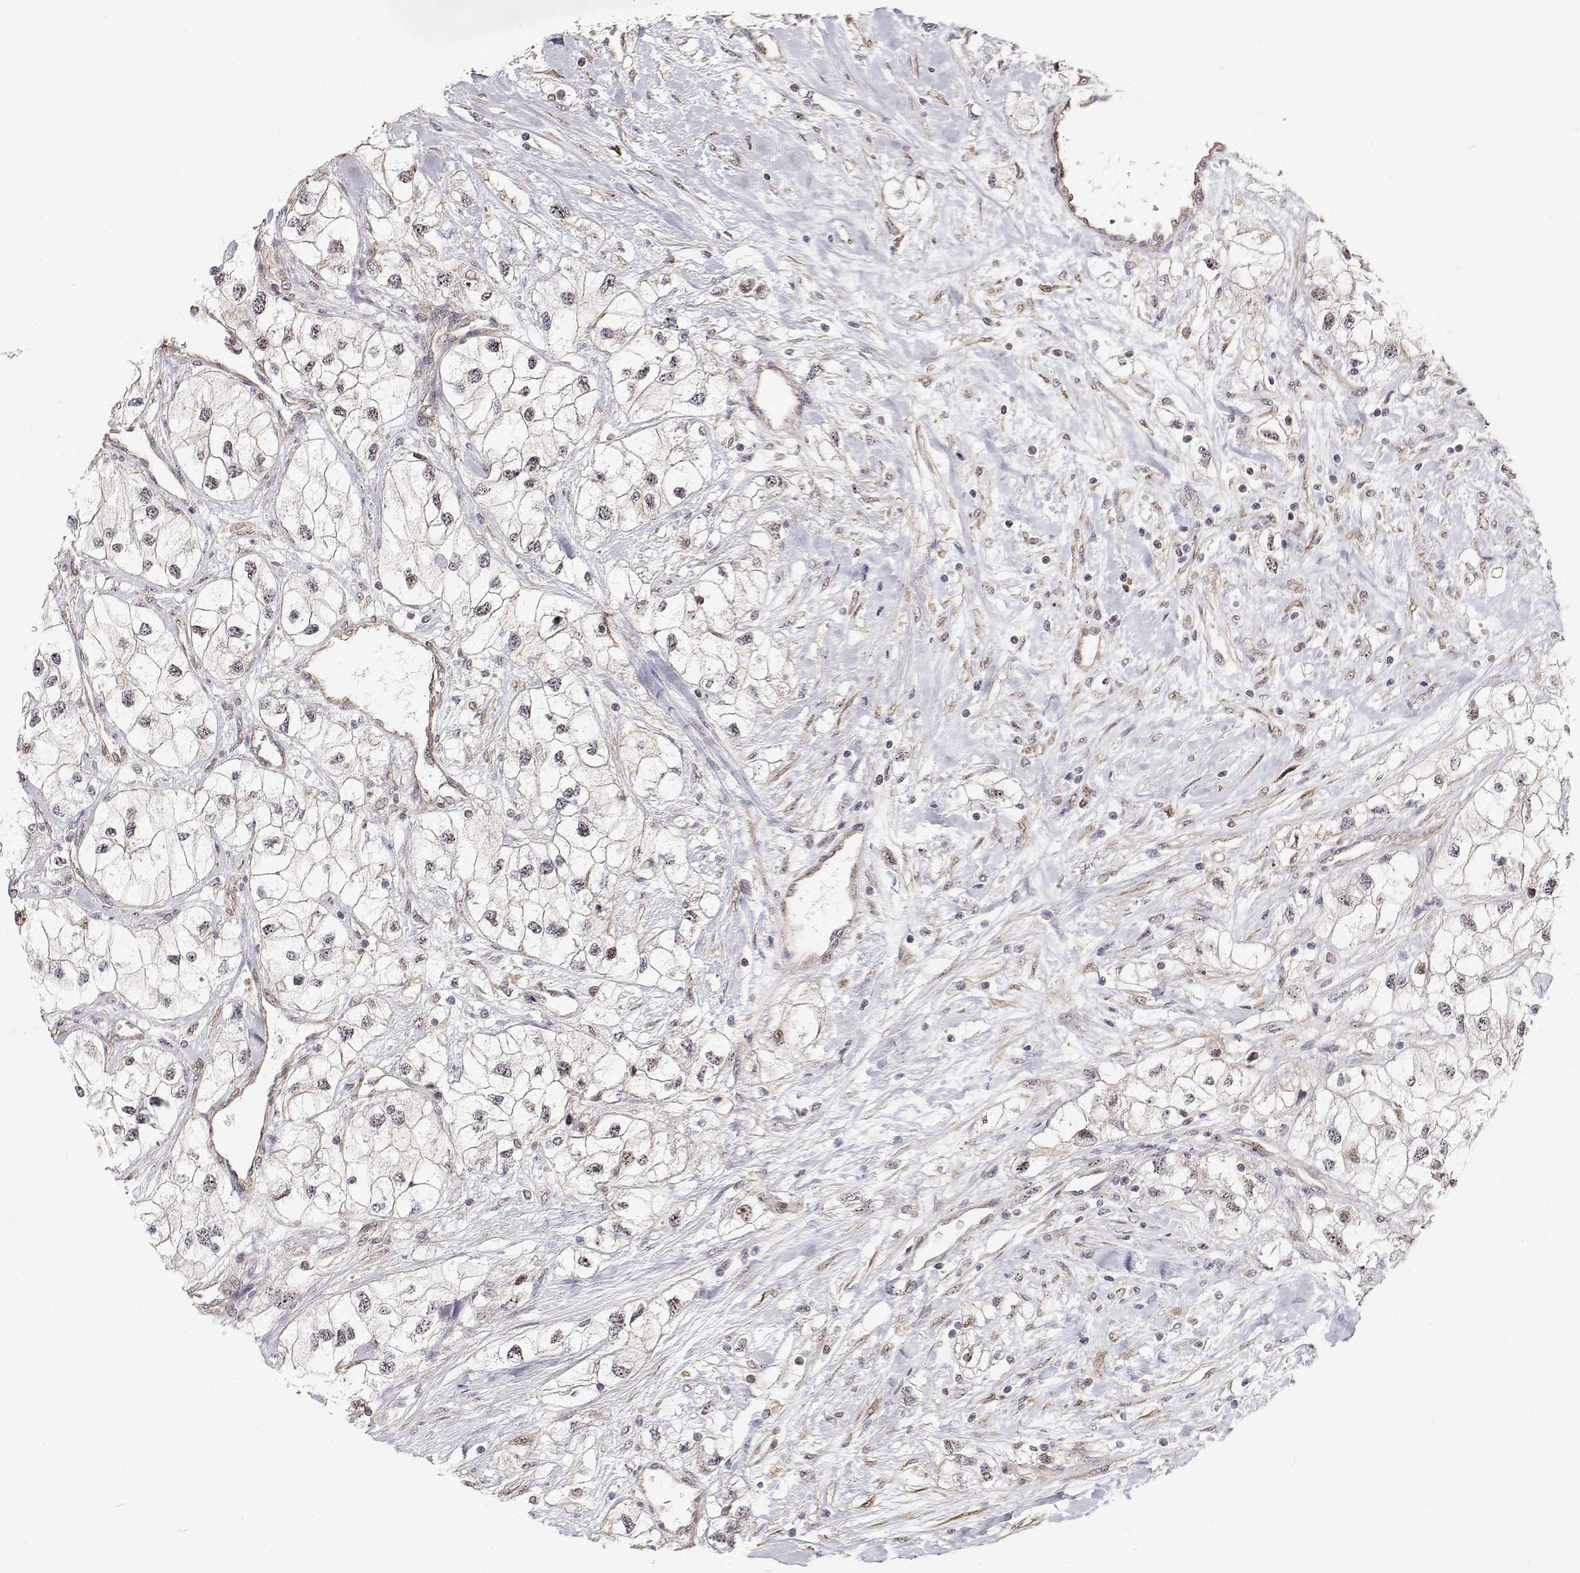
{"staining": {"intensity": "negative", "quantity": "none", "location": "none"}, "tissue": "renal cancer", "cell_type": "Tumor cells", "image_type": "cancer", "snomed": [{"axis": "morphology", "description": "Adenocarcinoma, NOS"}, {"axis": "topography", "description": "Kidney"}], "caption": "Tumor cells are negative for protein expression in human renal cancer (adenocarcinoma). (Stains: DAB (3,3'-diaminobenzidine) IHC with hematoxylin counter stain, Microscopy: brightfield microscopy at high magnification).", "gene": "GSDMA", "patient": {"sex": "male", "age": 59}}